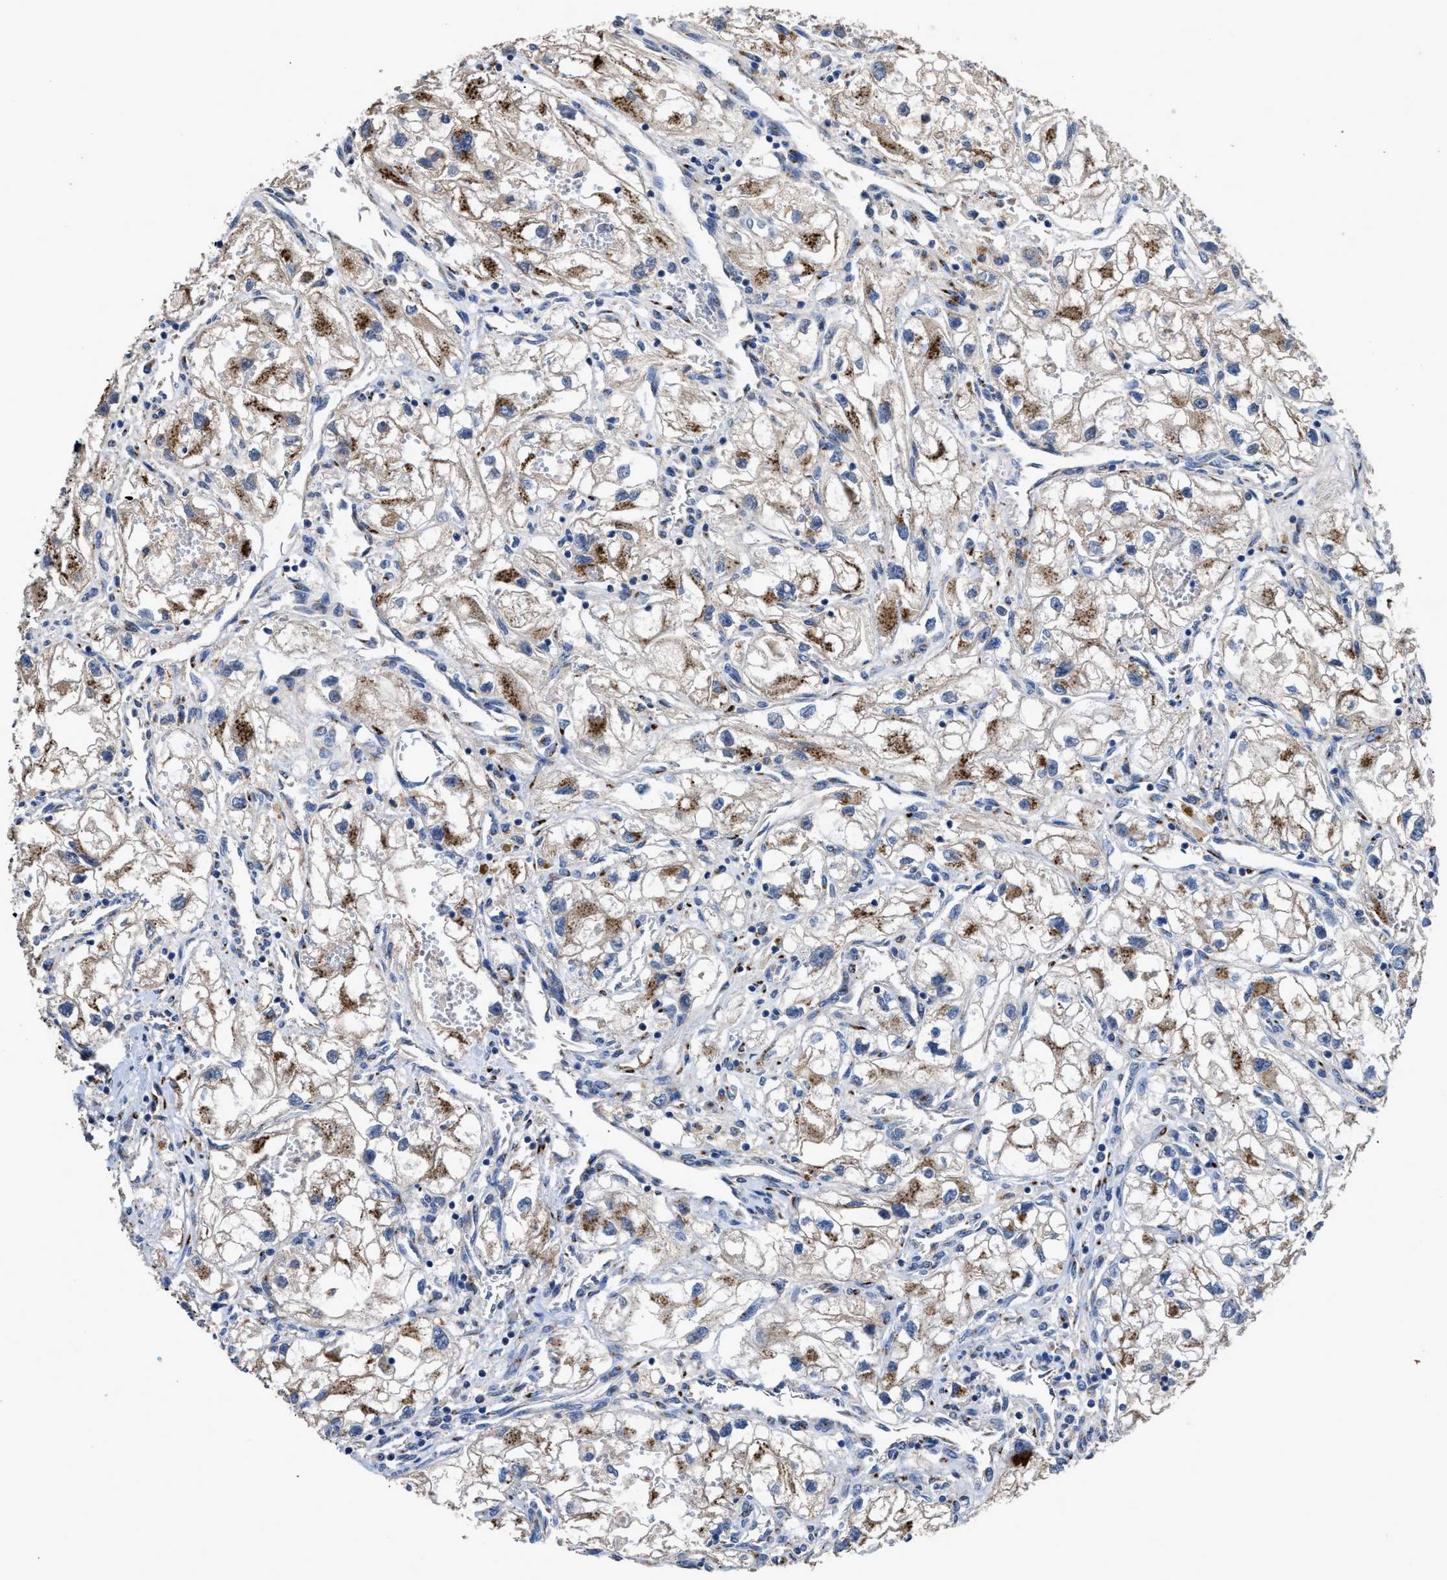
{"staining": {"intensity": "moderate", "quantity": "<25%", "location": "cytoplasmic/membranous"}, "tissue": "renal cancer", "cell_type": "Tumor cells", "image_type": "cancer", "snomed": [{"axis": "morphology", "description": "Adenocarcinoma, NOS"}, {"axis": "topography", "description": "Kidney"}], "caption": "Tumor cells show low levels of moderate cytoplasmic/membranous expression in about <25% of cells in human adenocarcinoma (renal).", "gene": "SIK2", "patient": {"sex": "female", "age": 70}}